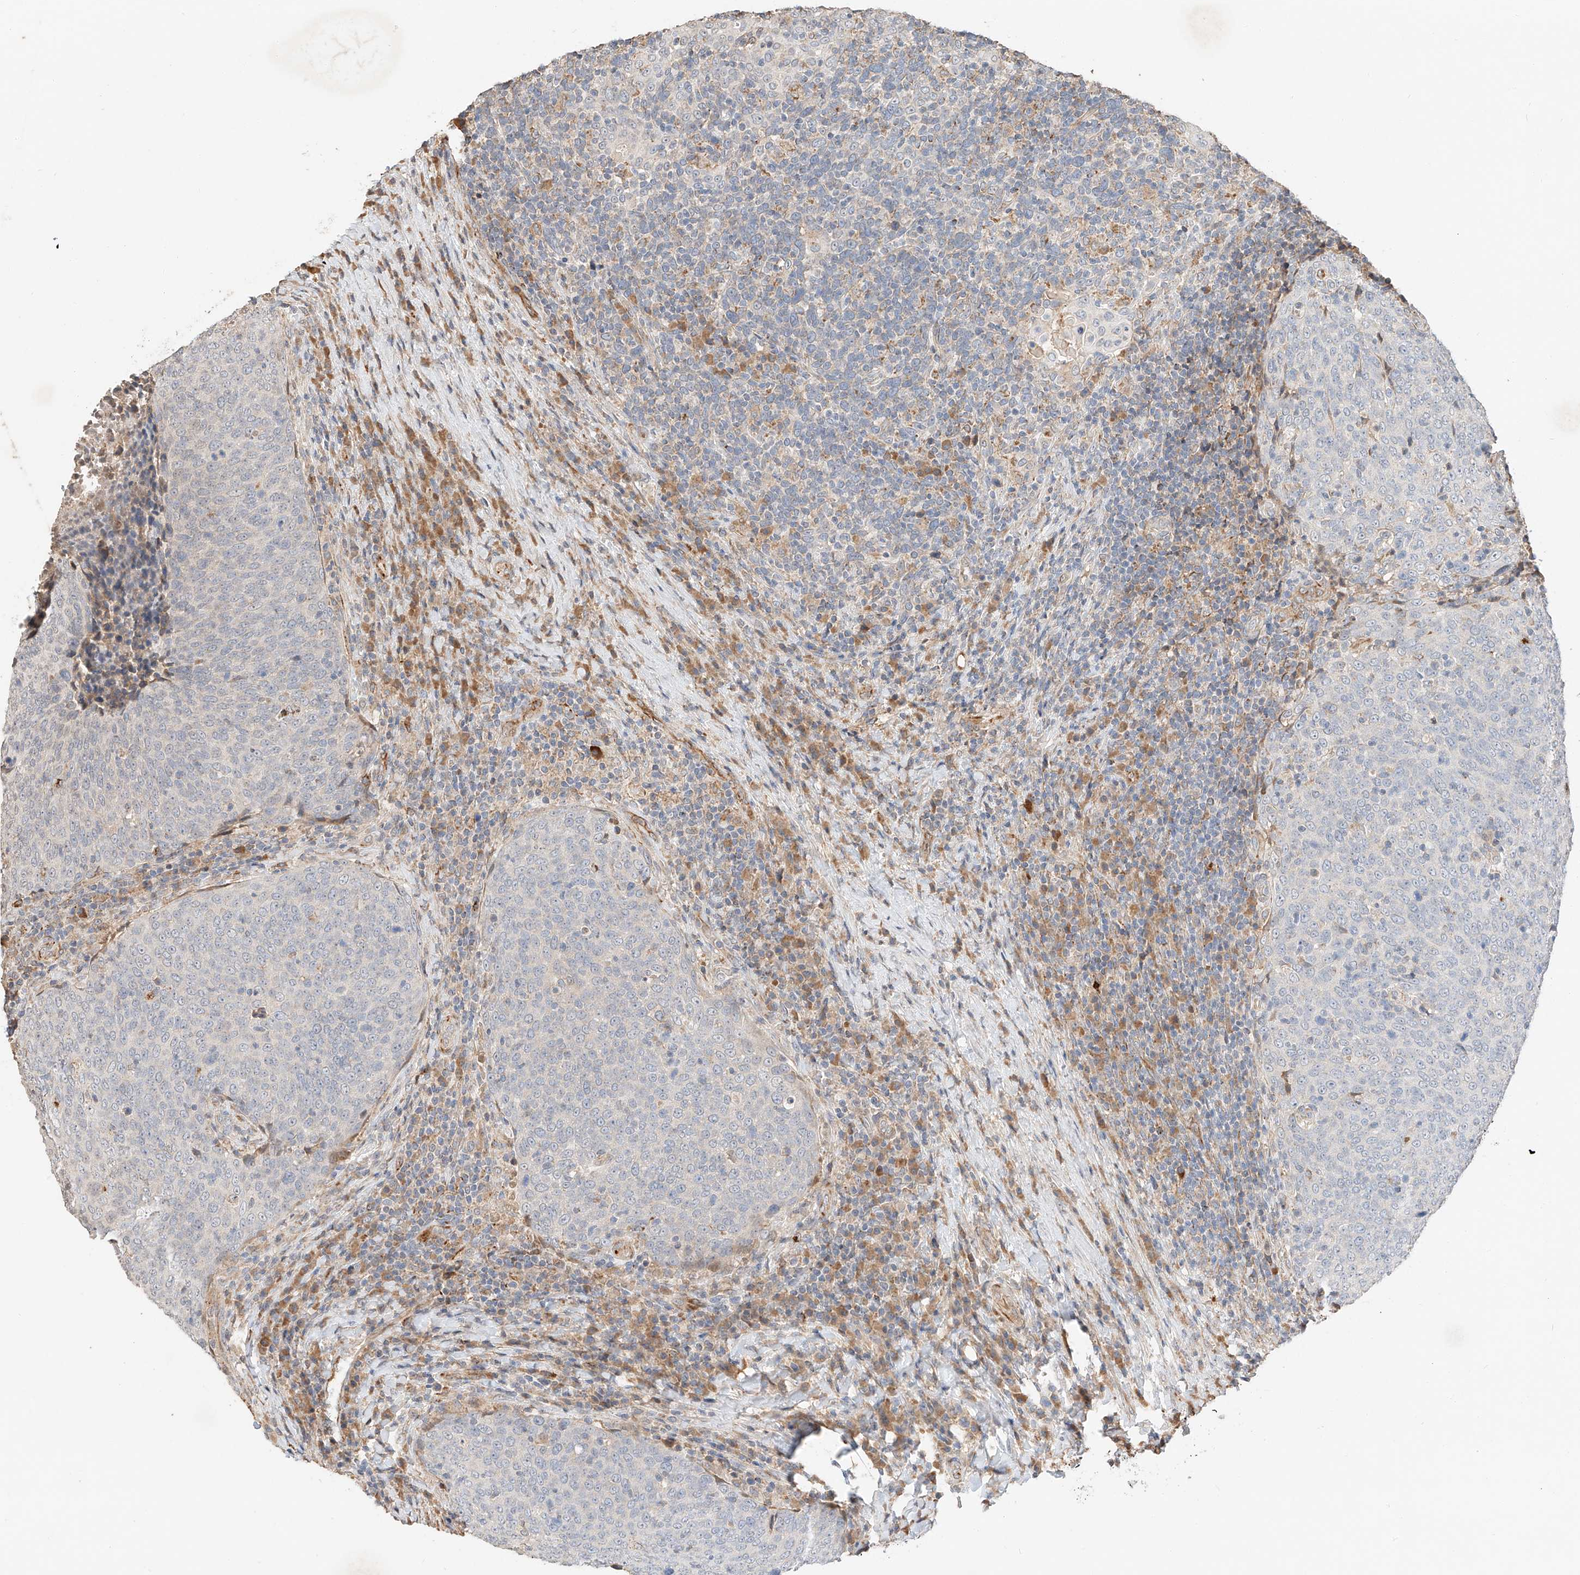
{"staining": {"intensity": "negative", "quantity": "none", "location": "none"}, "tissue": "head and neck cancer", "cell_type": "Tumor cells", "image_type": "cancer", "snomed": [{"axis": "morphology", "description": "Squamous cell carcinoma, NOS"}, {"axis": "morphology", "description": "Squamous cell carcinoma, metastatic, NOS"}, {"axis": "topography", "description": "Lymph node"}, {"axis": "topography", "description": "Head-Neck"}], "caption": "Tumor cells are negative for protein expression in human squamous cell carcinoma (head and neck). The staining was performed using DAB to visualize the protein expression in brown, while the nuclei were stained in blue with hematoxylin (Magnification: 20x).", "gene": "SUSD6", "patient": {"sex": "male", "age": 62}}